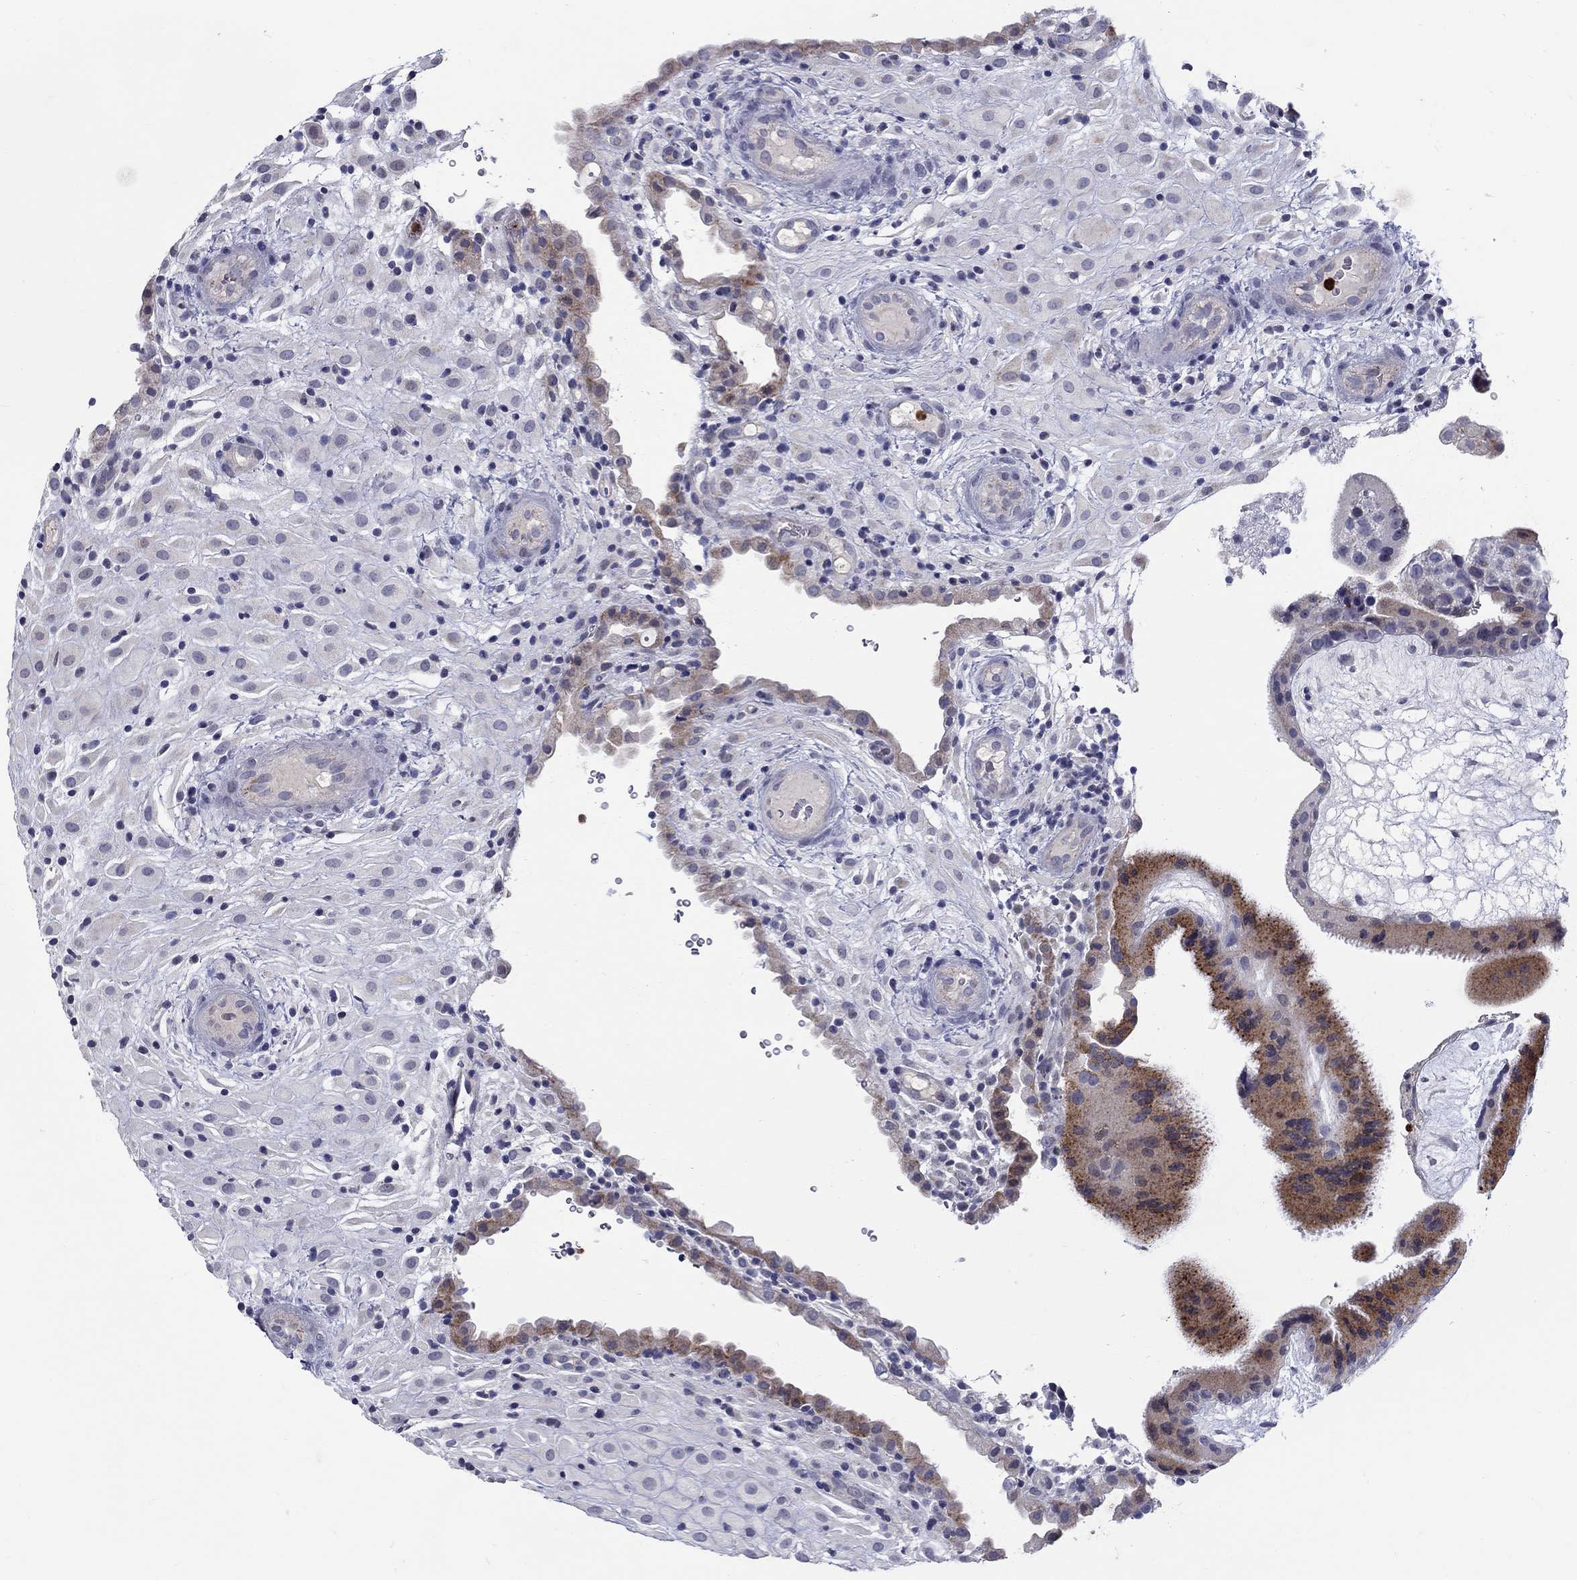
{"staining": {"intensity": "negative", "quantity": "none", "location": "none"}, "tissue": "placenta", "cell_type": "Decidual cells", "image_type": "normal", "snomed": [{"axis": "morphology", "description": "Normal tissue, NOS"}, {"axis": "topography", "description": "Placenta"}], "caption": "Decidual cells show no significant protein staining in normal placenta. (Stains: DAB (3,3'-diaminobenzidine) immunohistochemistry (IHC) with hematoxylin counter stain, Microscopy: brightfield microscopy at high magnification).", "gene": "HMX2", "patient": {"sex": "female", "age": 19}}